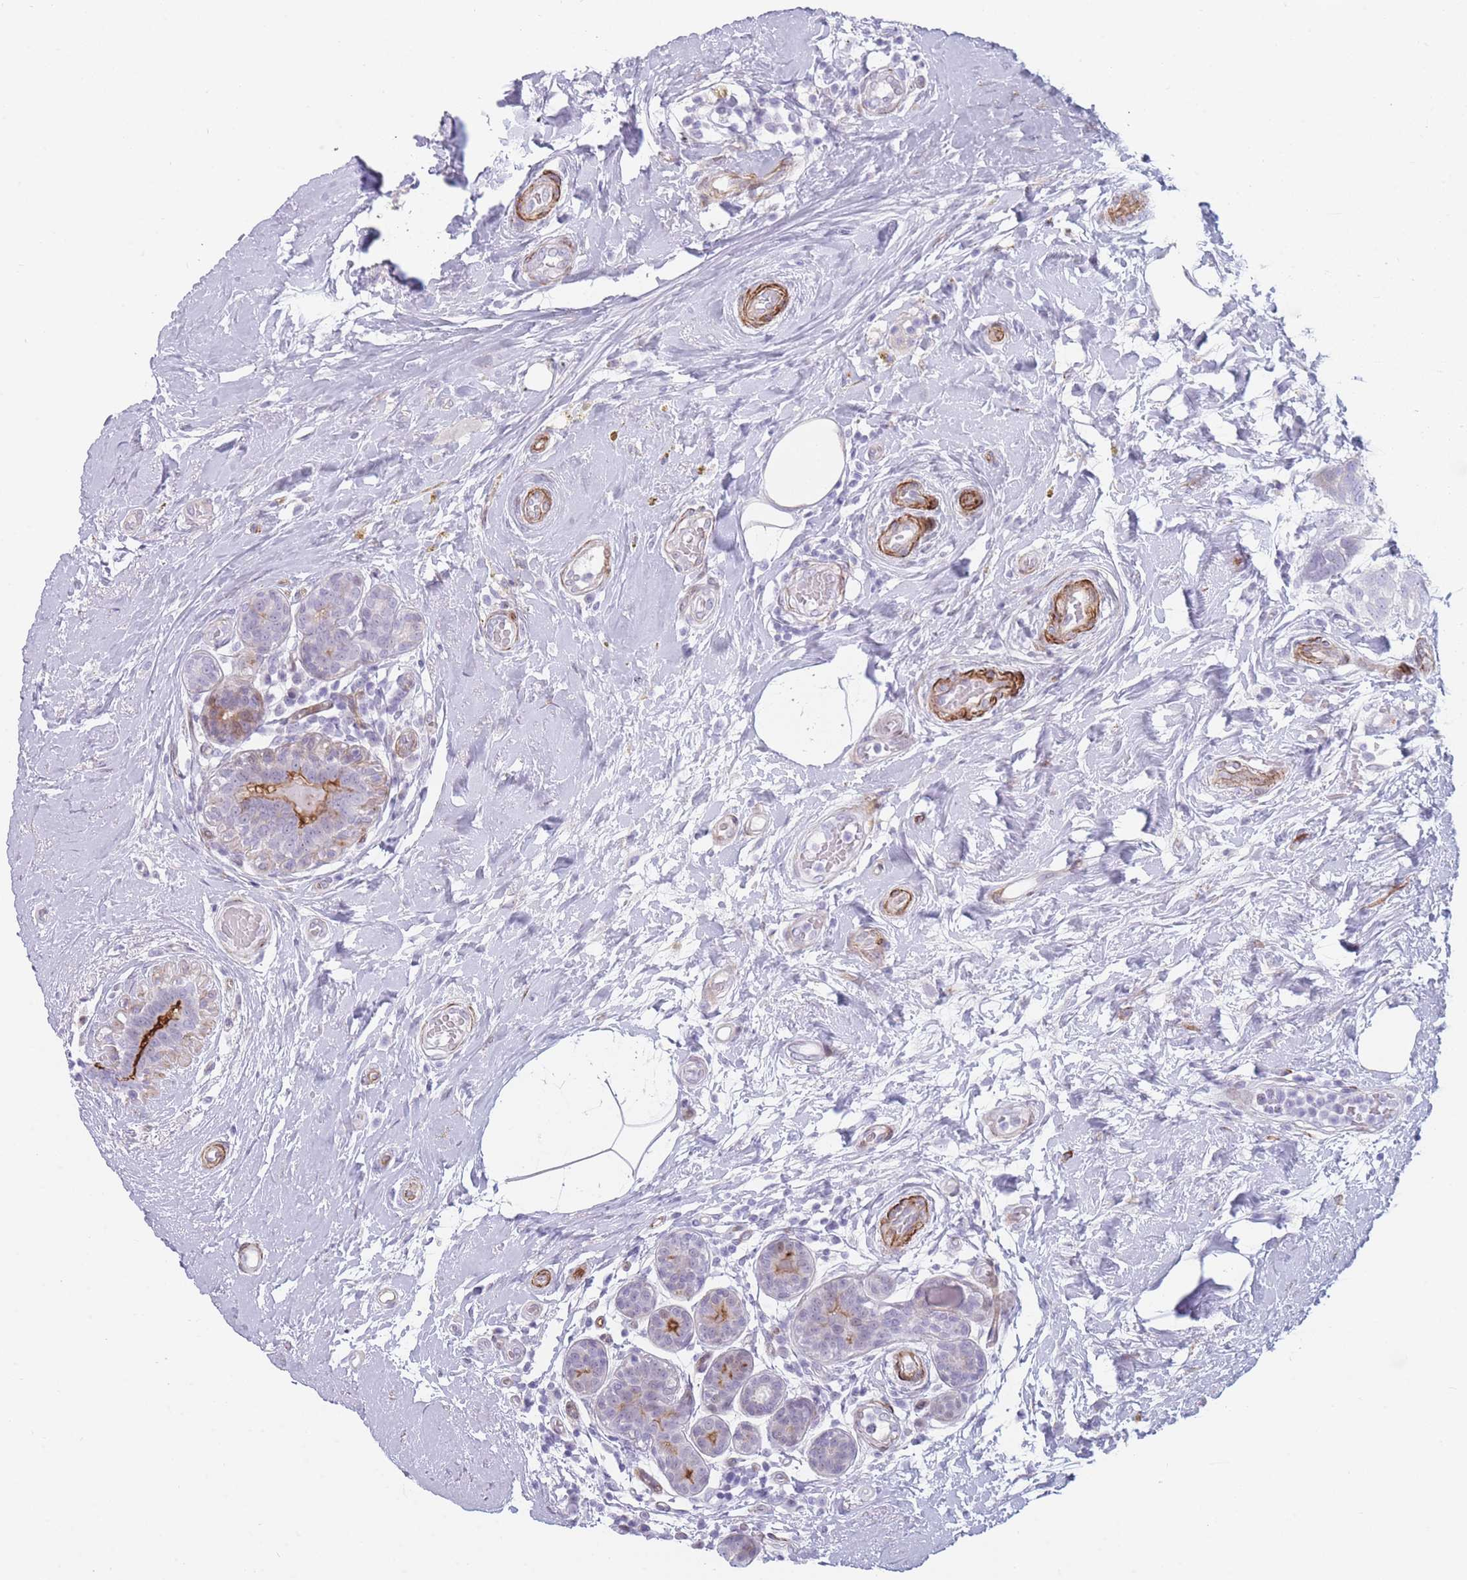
{"staining": {"intensity": "negative", "quantity": "none", "location": "none"}, "tissue": "breast cancer", "cell_type": "Tumor cells", "image_type": "cancer", "snomed": [{"axis": "morphology", "description": "Duct carcinoma"}, {"axis": "topography", "description": "Breast"}], "caption": "Immunohistochemistry (IHC) histopathology image of human infiltrating ductal carcinoma (breast) stained for a protein (brown), which reveals no expression in tumor cells.", "gene": "IFNA6", "patient": {"sex": "female", "age": 73}}